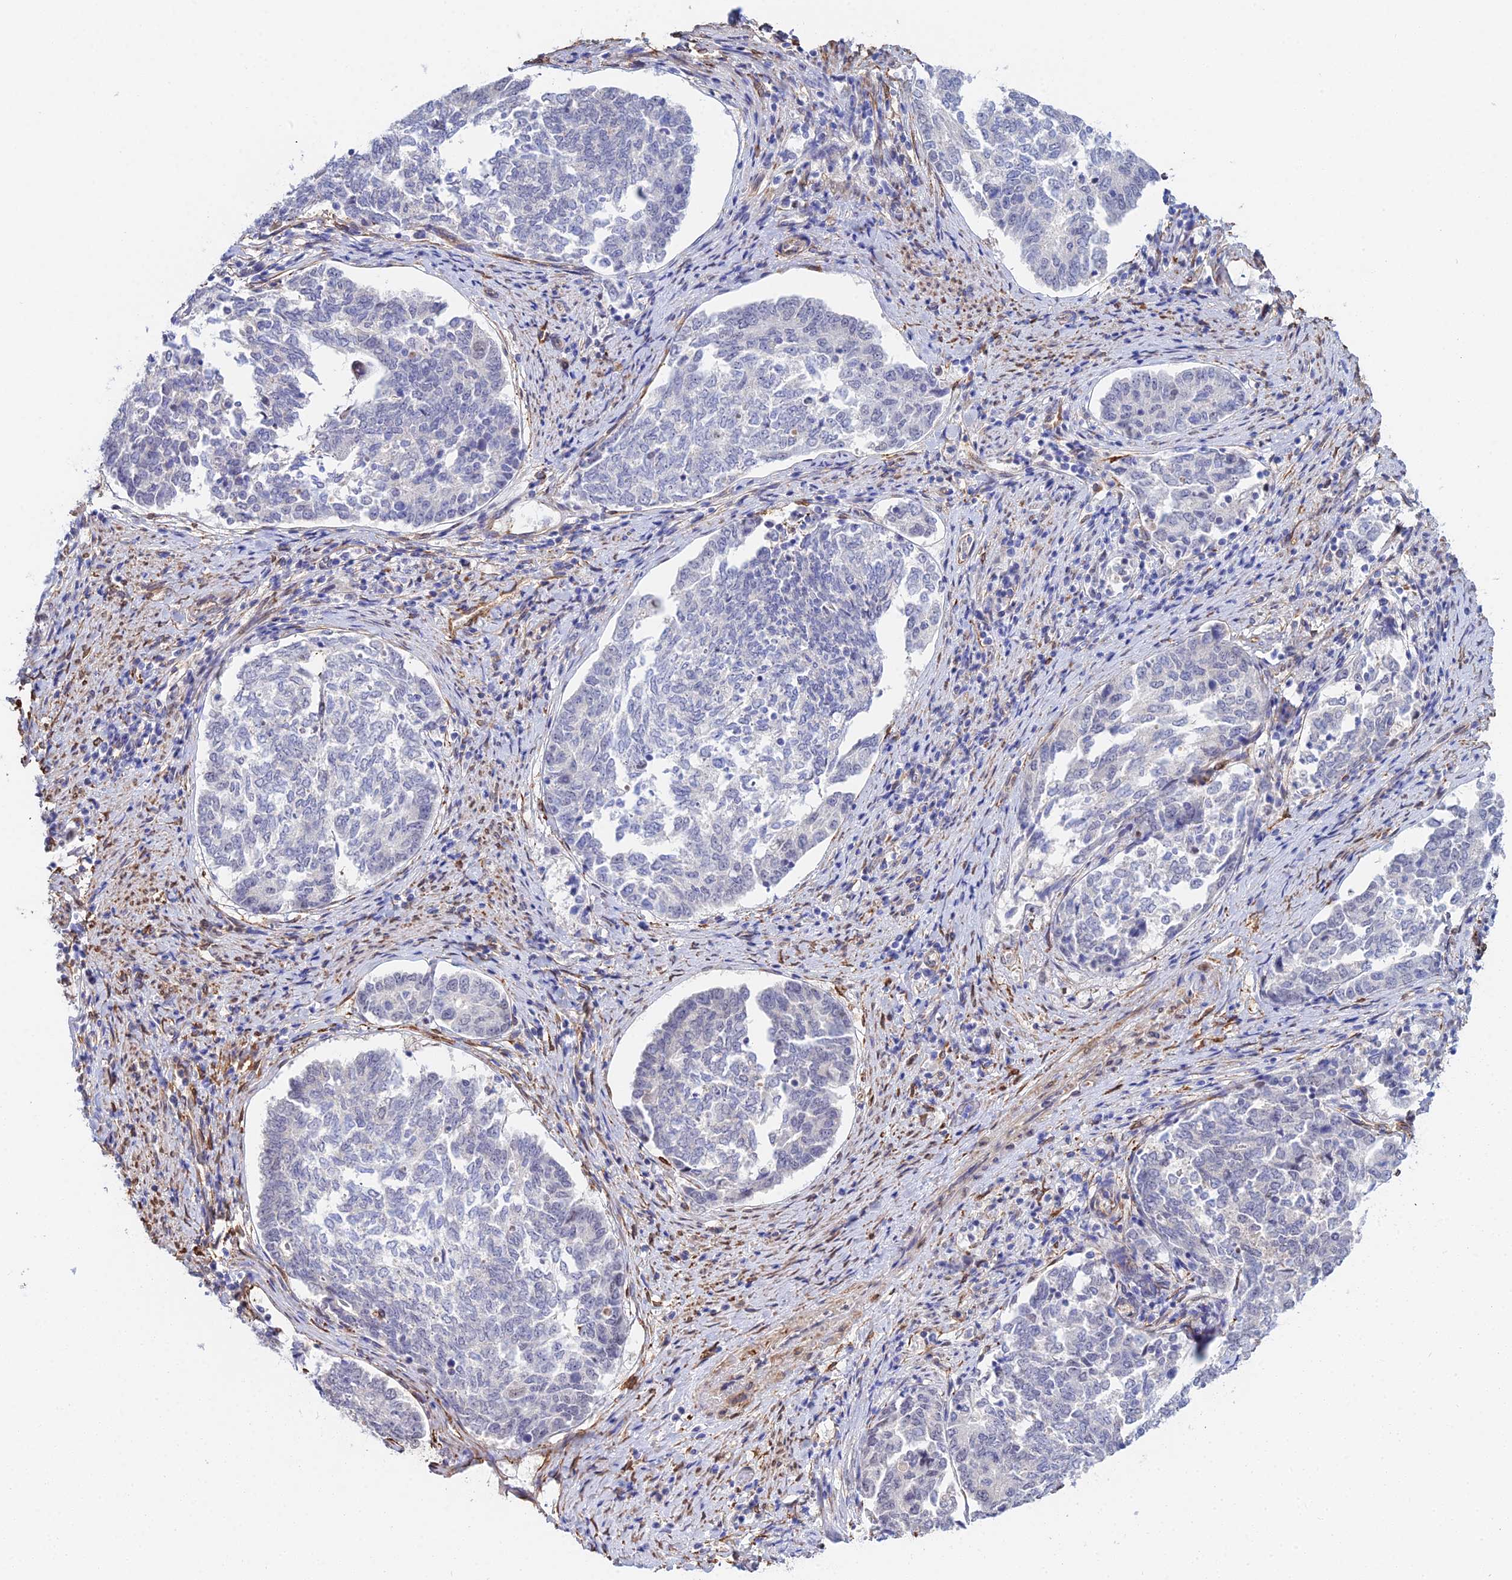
{"staining": {"intensity": "negative", "quantity": "none", "location": "none"}, "tissue": "endometrial cancer", "cell_type": "Tumor cells", "image_type": "cancer", "snomed": [{"axis": "morphology", "description": "Adenocarcinoma, NOS"}, {"axis": "topography", "description": "Endometrium"}], "caption": "Immunohistochemical staining of adenocarcinoma (endometrial) displays no significant positivity in tumor cells. (DAB (3,3'-diaminobenzidine) immunohistochemistry (IHC) visualized using brightfield microscopy, high magnification).", "gene": "MXRA7", "patient": {"sex": "female", "age": 80}}